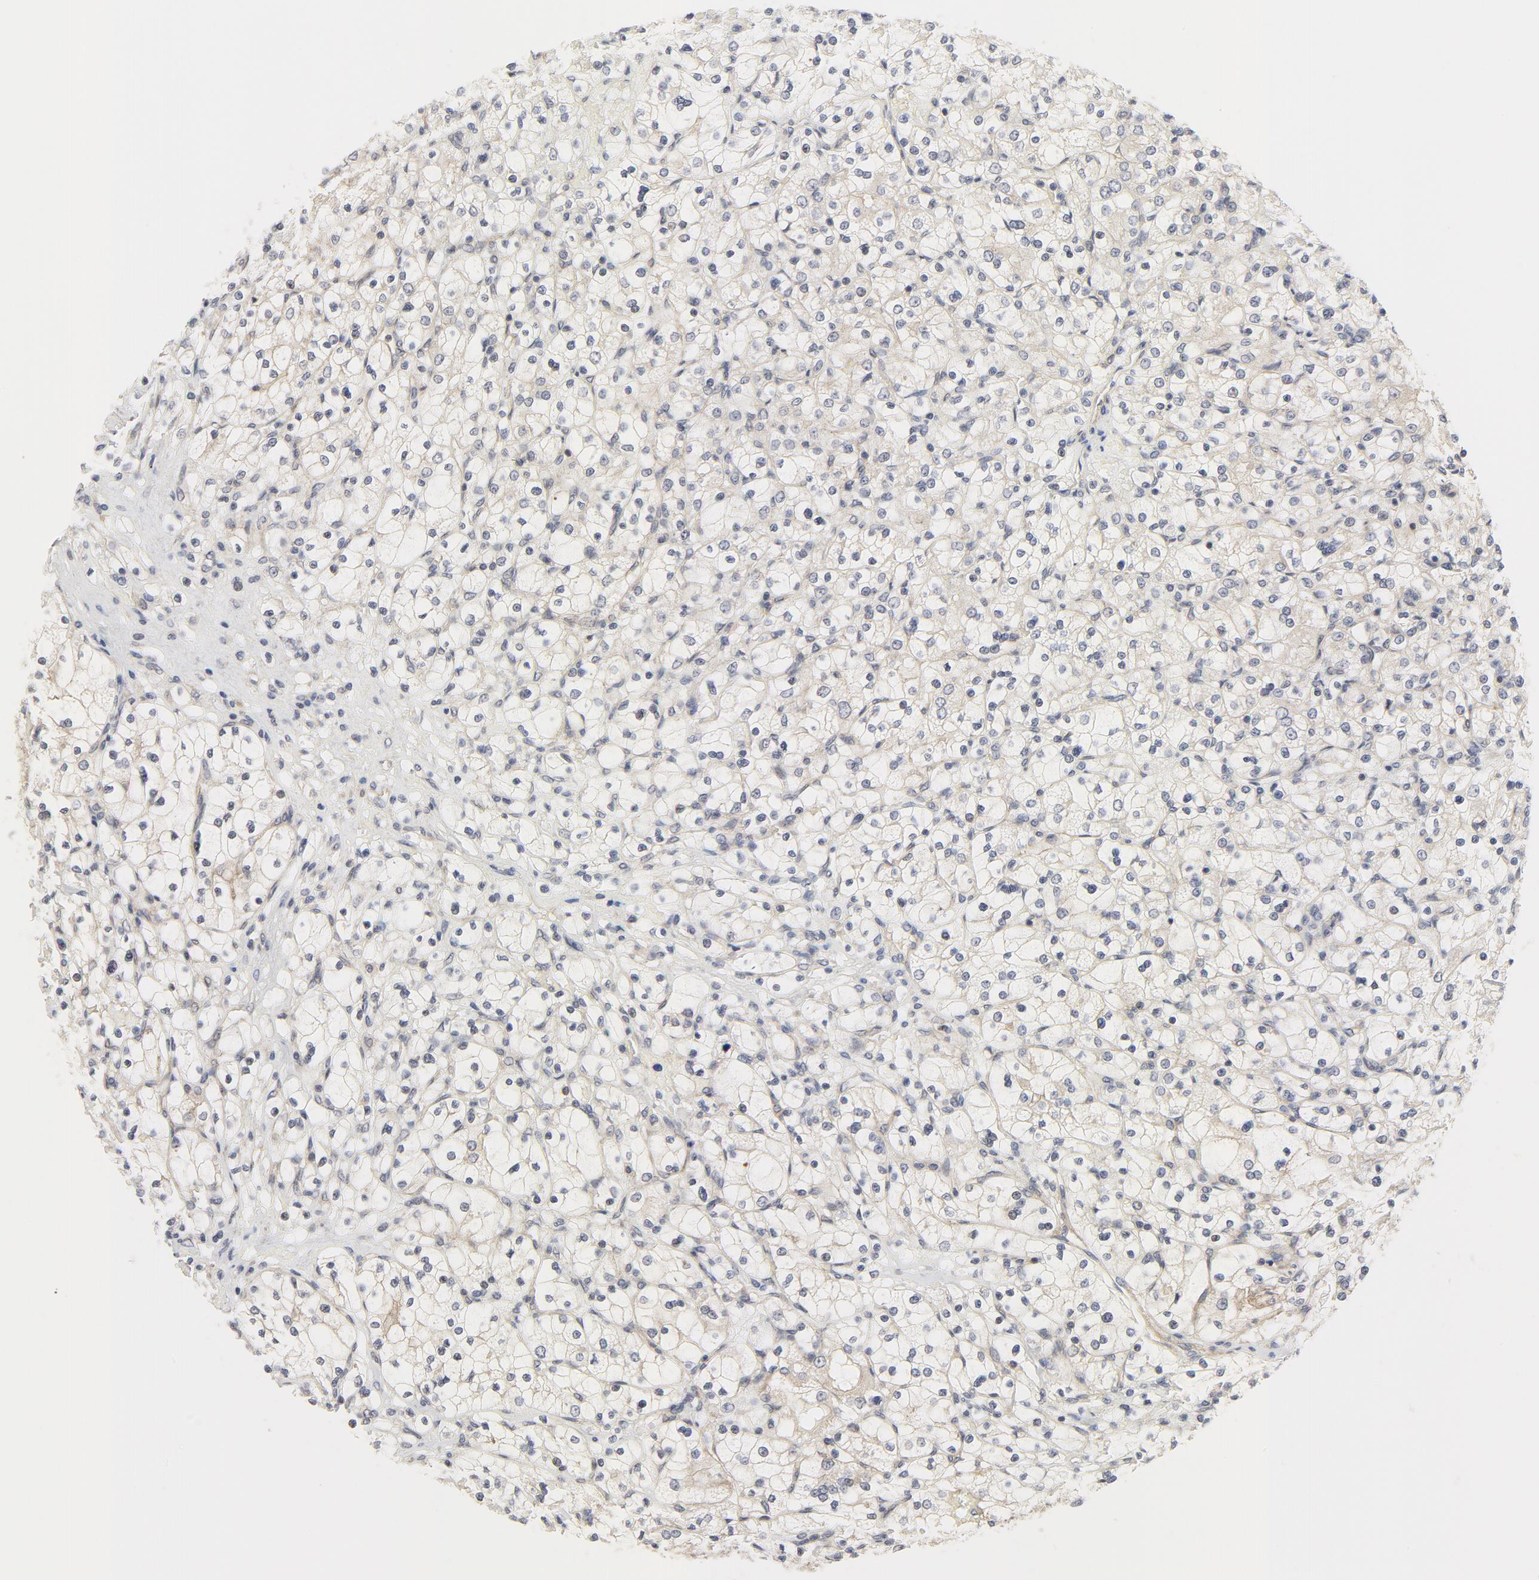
{"staining": {"intensity": "negative", "quantity": "none", "location": "none"}, "tissue": "renal cancer", "cell_type": "Tumor cells", "image_type": "cancer", "snomed": [{"axis": "morphology", "description": "Adenocarcinoma, NOS"}, {"axis": "topography", "description": "Kidney"}], "caption": "A photomicrograph of renal adenocarcinoma stained for a protein shows no brown staining in tumor cells.", "gene": "MAP2K7", "patient": {"sex": "female", "age": 83}}